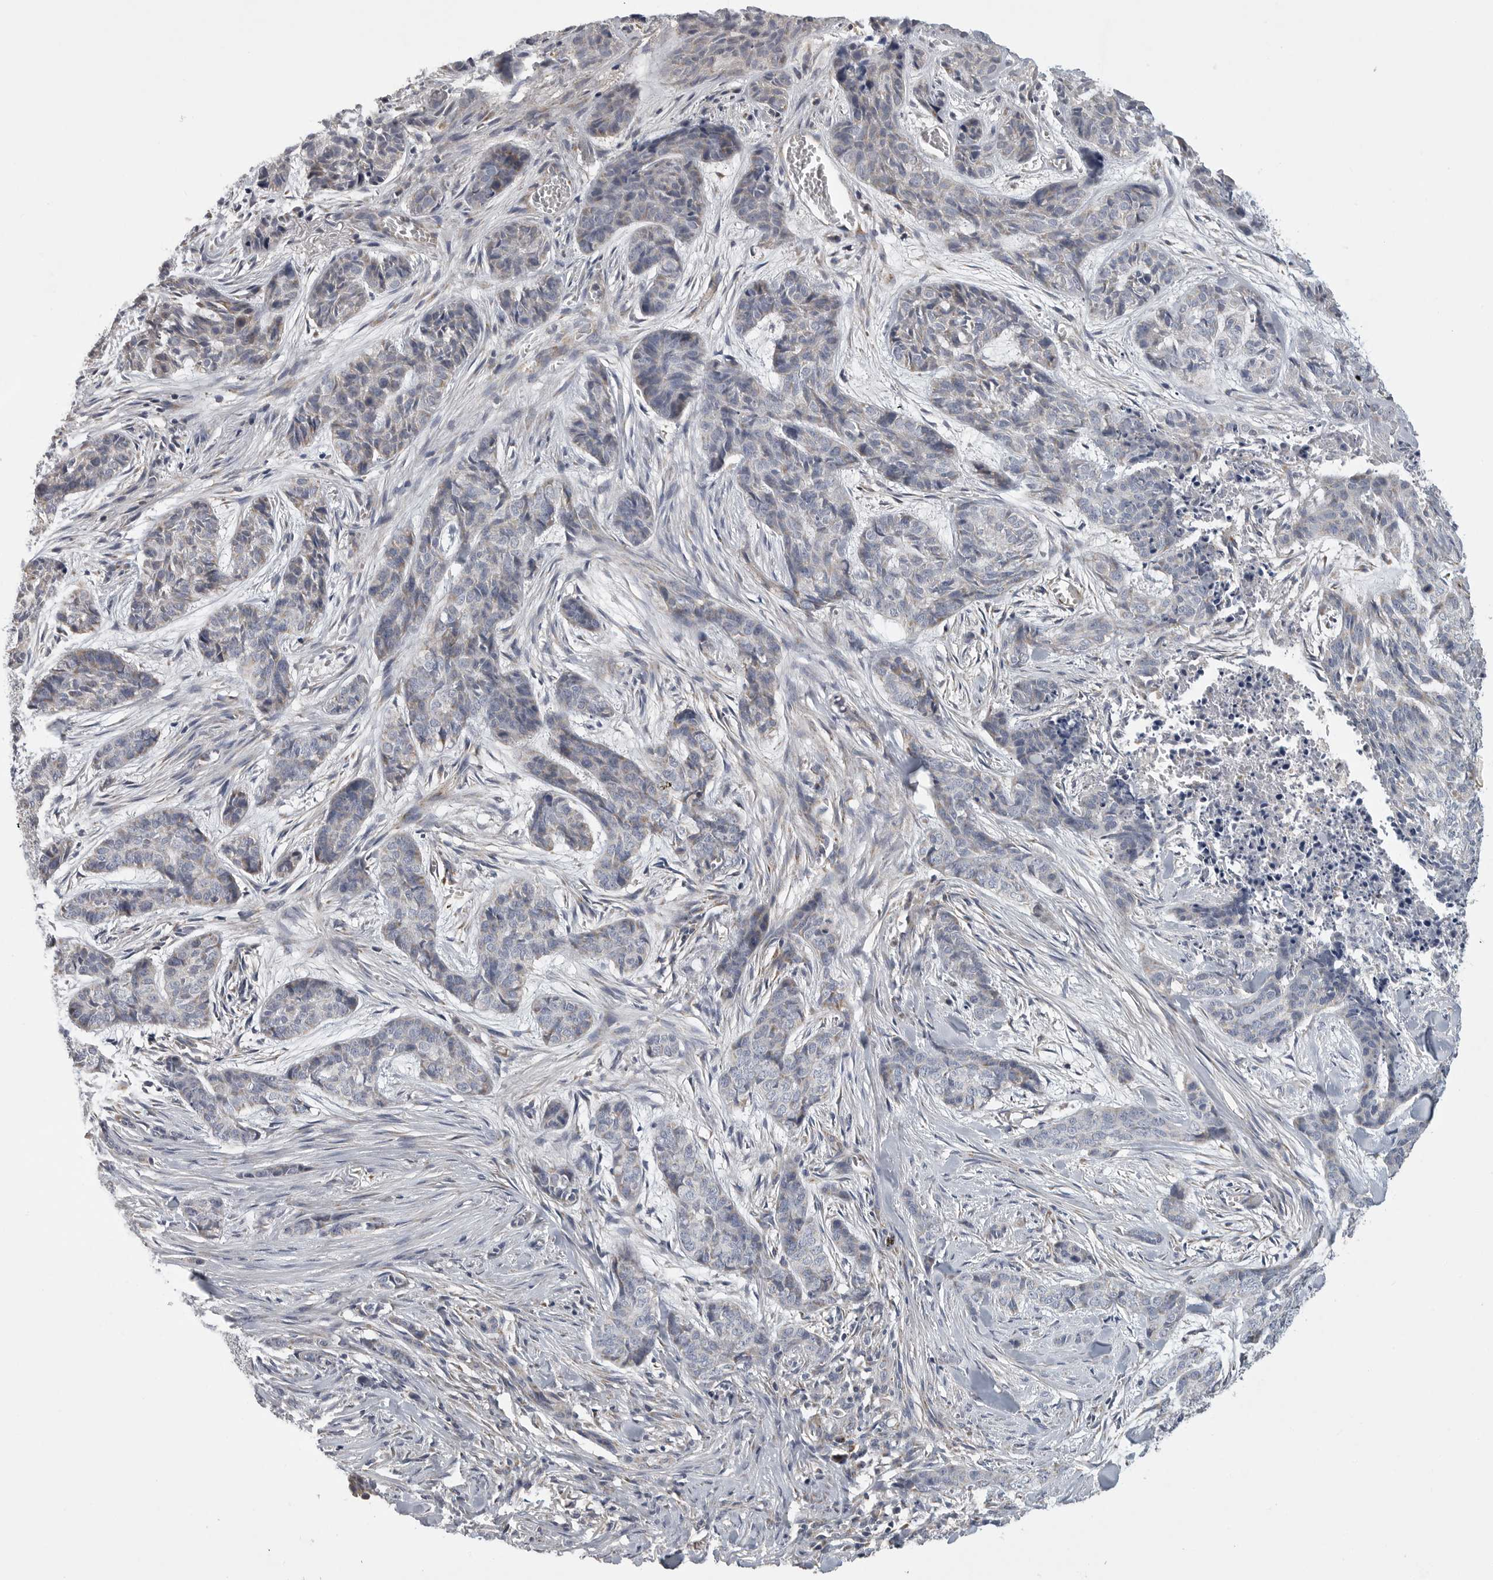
{"staining": {"intensity": "weak", "quantity": "<25%", "location": "cytoplasmic/membranous"}, "tissue": "skin cancer", "cell_type": "Tumor cells", "image_type": "cancer", "snomed": [{"axis": "morphology", "description": "Basal cell carcinoma"}, {"axis": "topography", "description": "Skin"}], "caption": "Image shows no significant protein positivity in tumor cells of skin basal cell carcinoma.", "gene": "SDC3", "patient": {"sex": "female", "age": 64}}